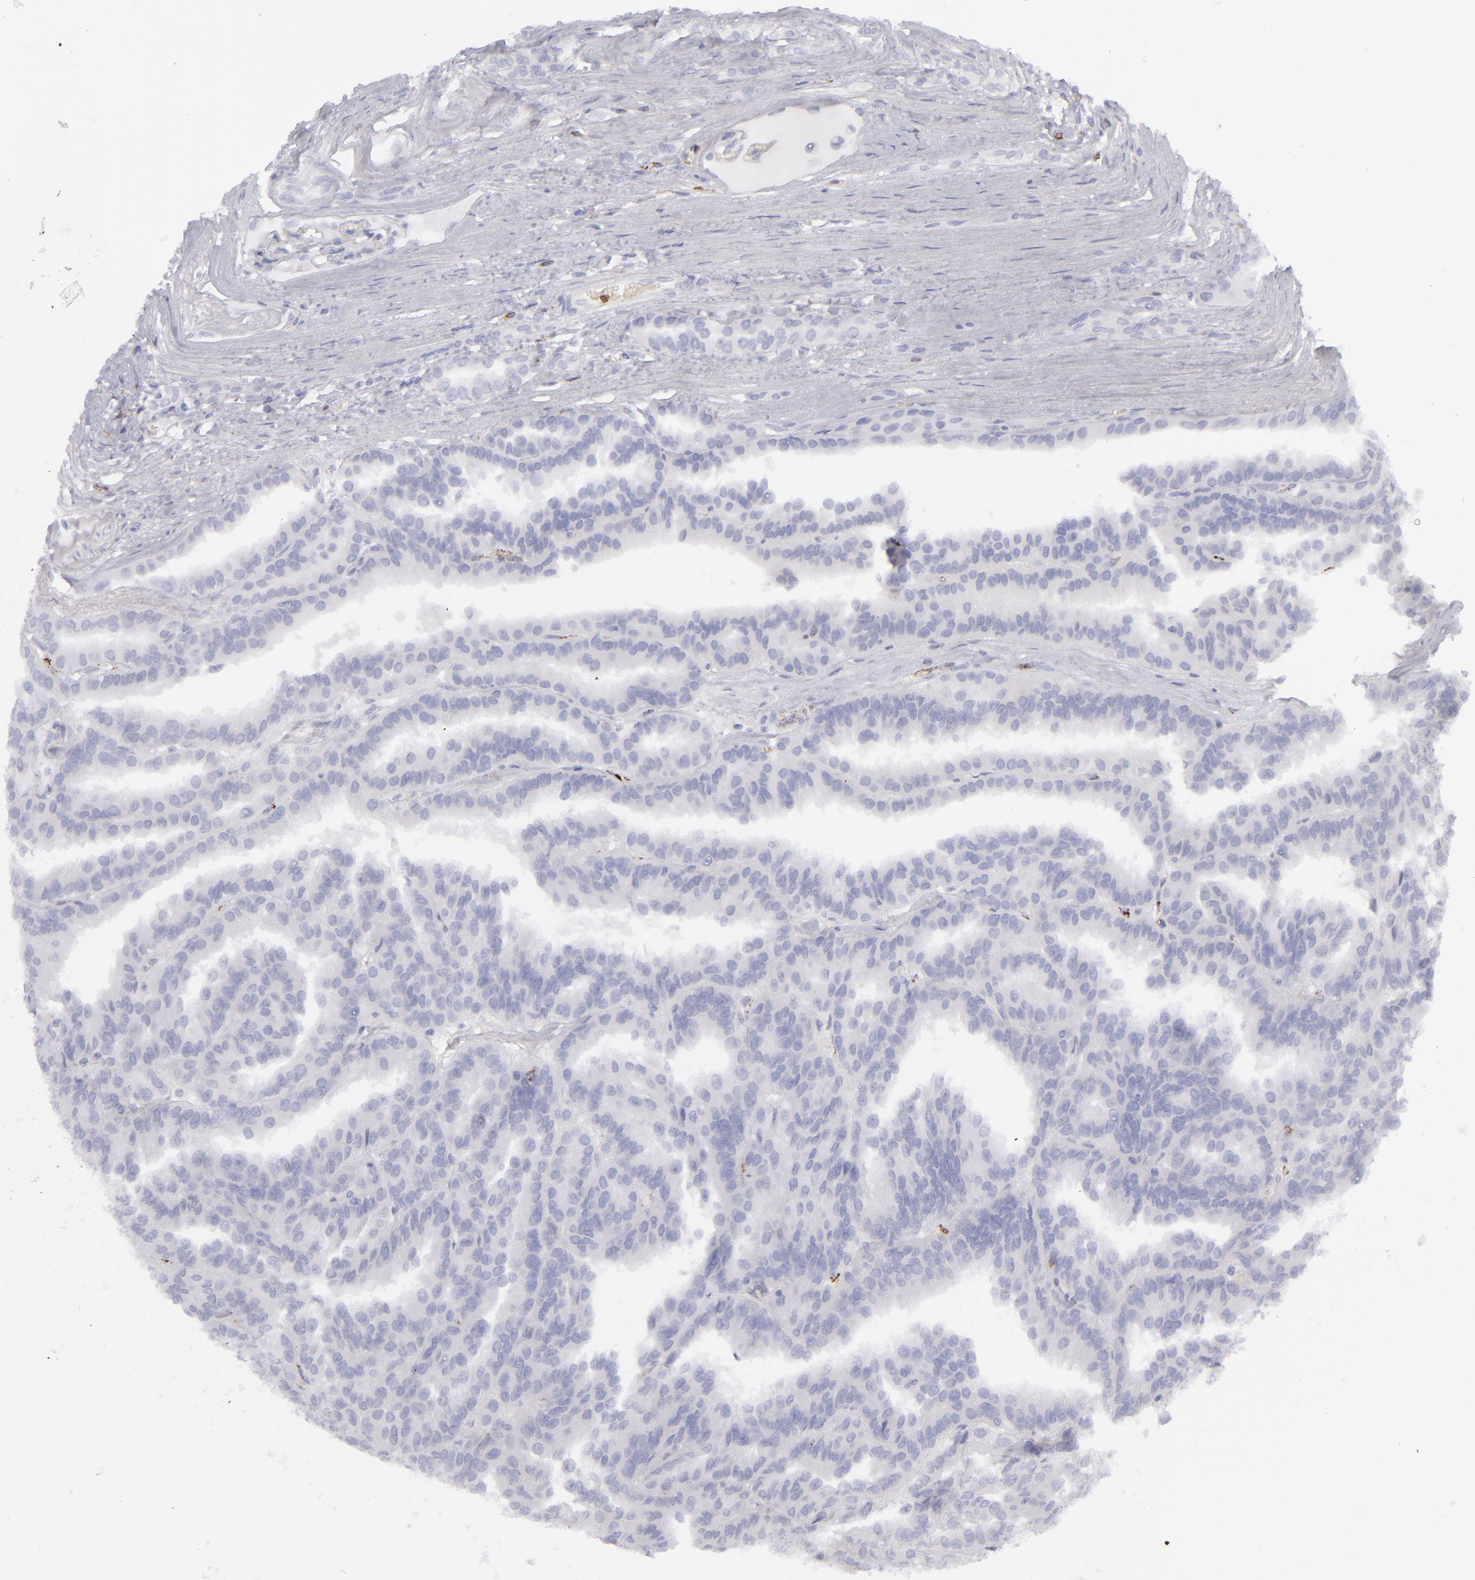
{"staining": {"intensity": "negative", "quantity": "none", "location": "none"}, "tissue": "renal cancer", "cell_type": "Tumor cells", "image_type": "cancer", "snomed": [{"axis": "morphology", "description": "Adenocarcinoma, NOS"}, {"axis": "topography", "description": "Kidney"}], "caption": "This is an immunohistochemistry (IHC) micrograph of human renal adenocarcinoma. There is no positivity in tumor cells.", "gene": "CD27", "patient": {"sex": "male", "age": 46}}